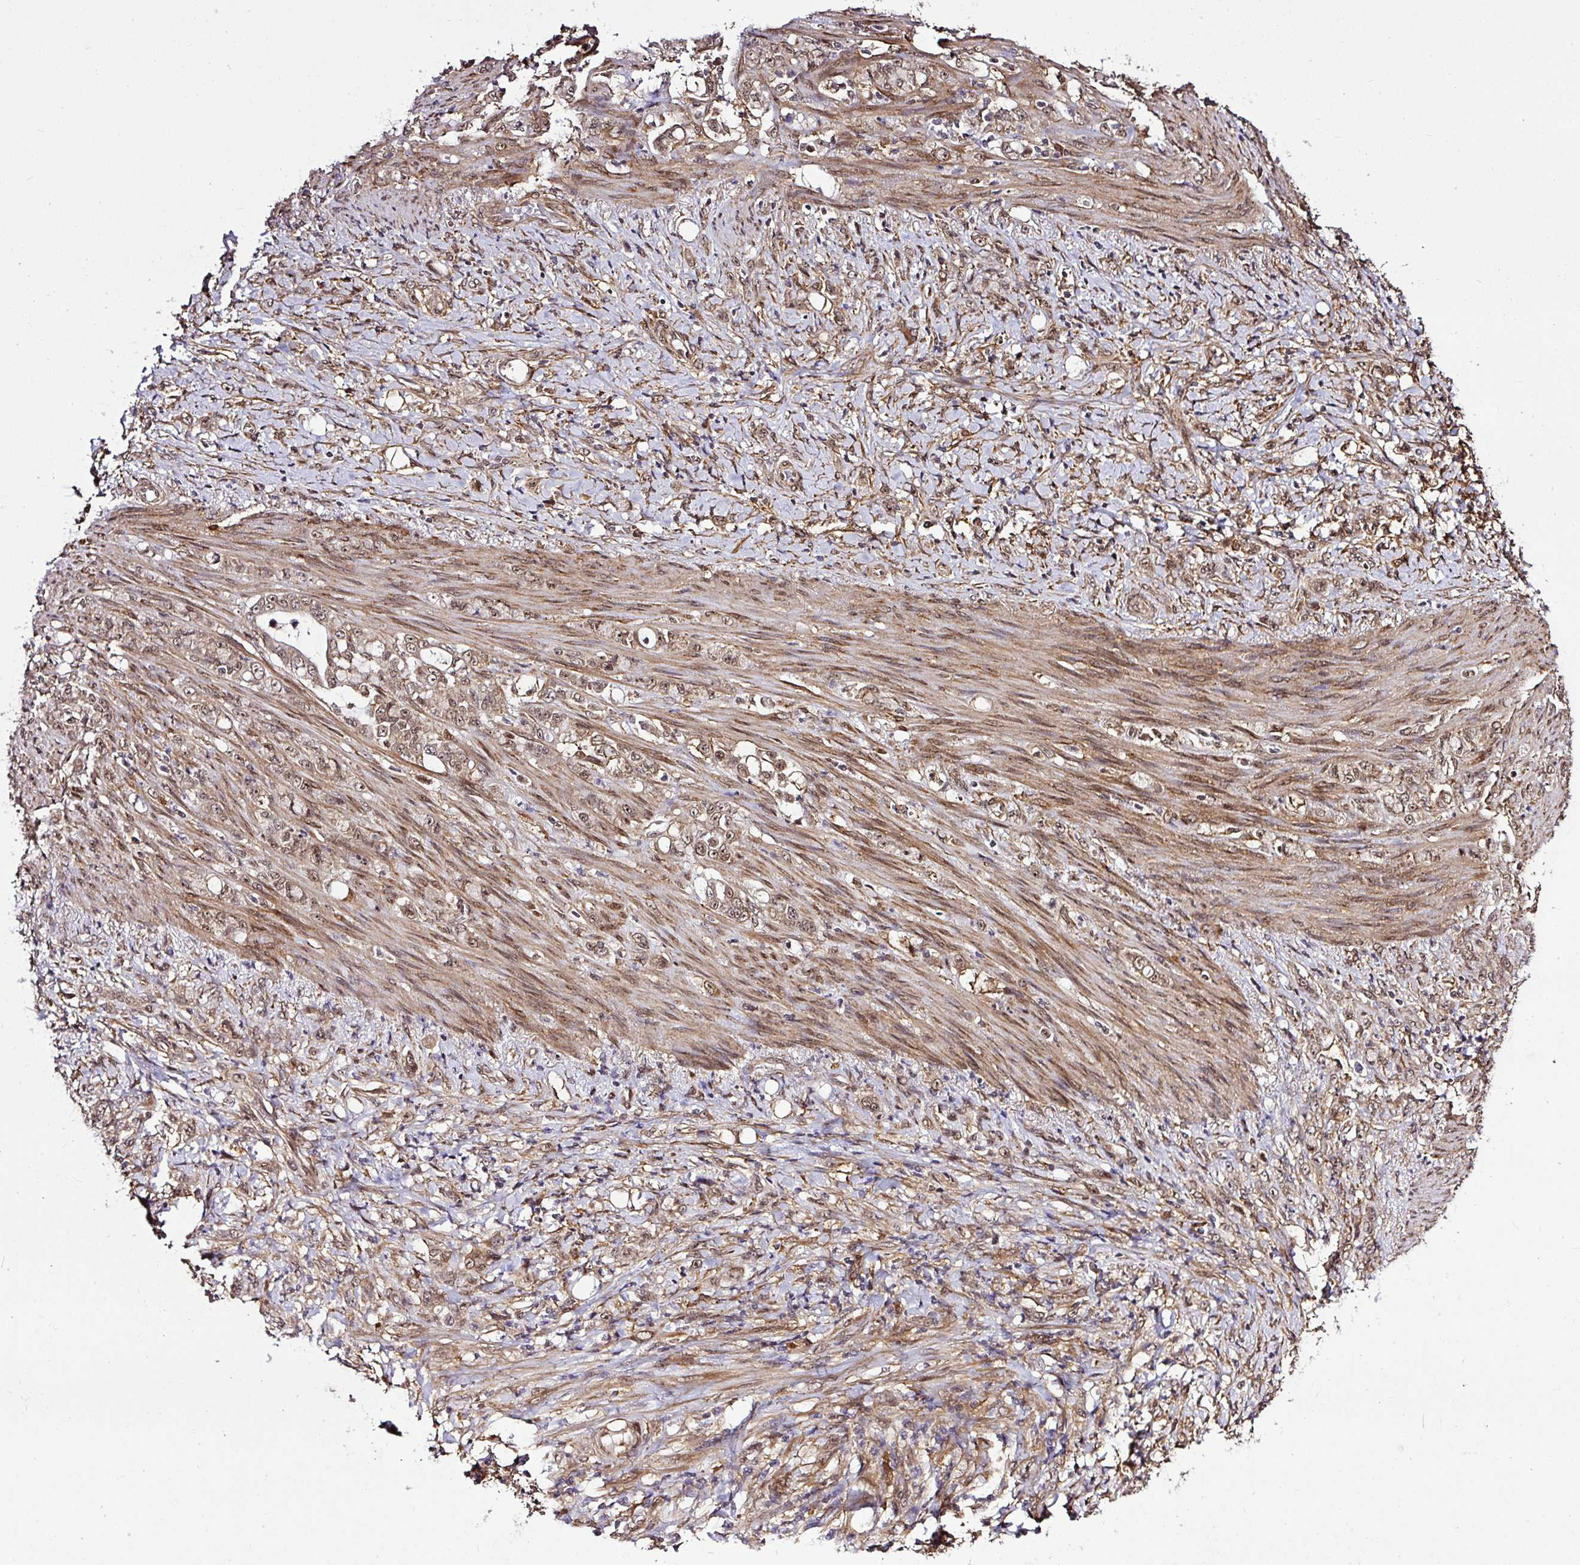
{"staining": {"intensity": "moderate", "quantity": ">75%", "location": "cytoplasmic/membranous,nuclear"}, "tissue": "stomach cancer", "cell_type": "Tumor cells", "image_type": "cancer", "snomed": [{"axis": "morphology", "description": "Adenocarcinoma, NOS"}, {"axis": "topography", "description": "Stomach"}], "caption": "Adenocarcinoma (stomach) stained with DAB (3,3'-diaminobenzidine) IHC shows medium levels of moderate cytoplasmic/membranous and nuclear positivity in approximately >75% of tumor cells. (DAB (3,3'-diaminobenzidine) IHC, brown staining for protein, blue staining for nuclei).", "gene": "FAM153A", "patient": {"sex": "female", "age": 79}}